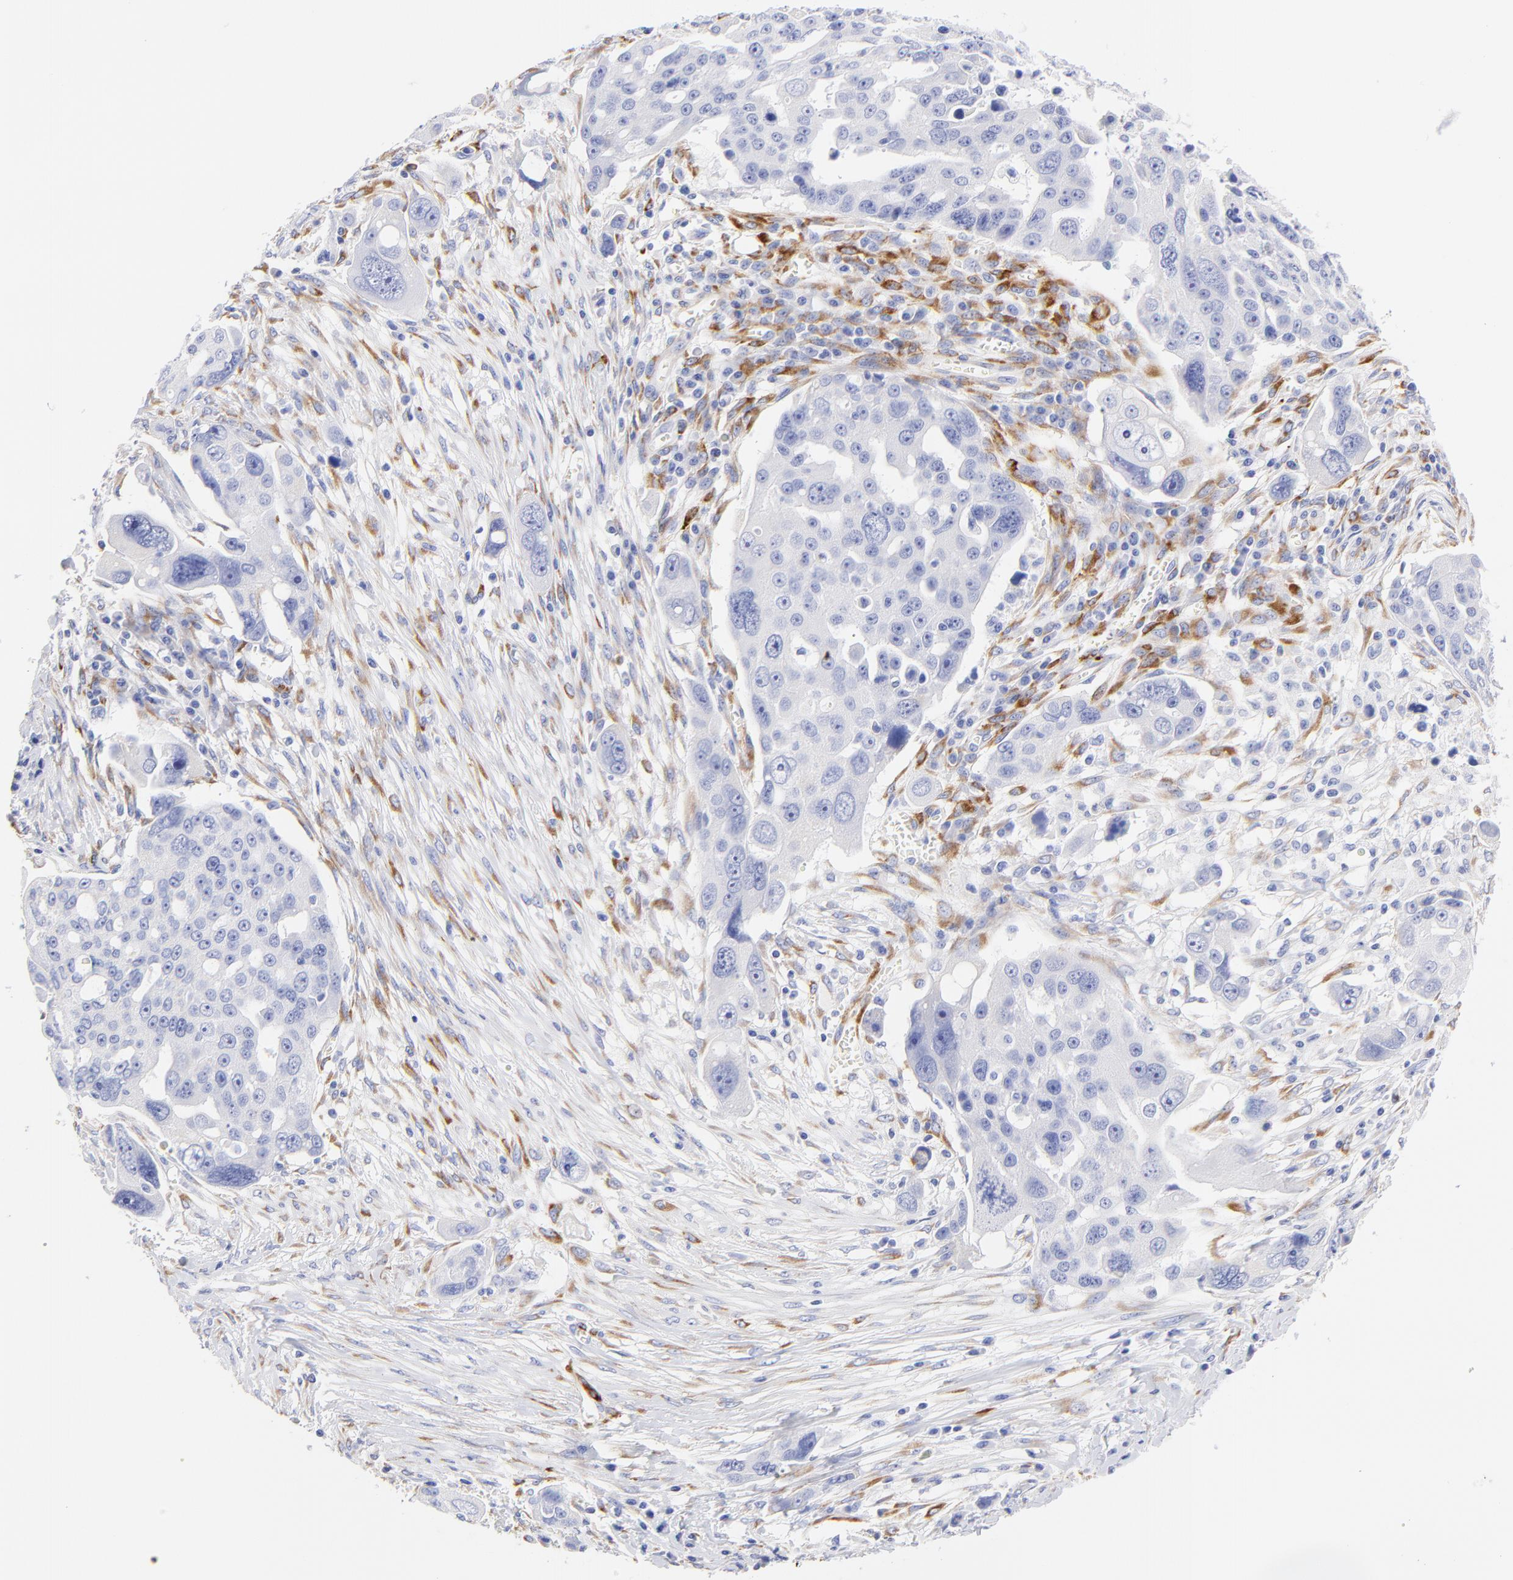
{"staining": {"intensity": "negative", "quantity": "none", "location": "none"}, "tissue": "ovarian cancer", "cell_type": "Tumor cells", "image_type": "cancer", "snomed": [{"axis": "morphology", "description": "Carcinoma, endometroid"}, {"axis": "topography", "description": "Ovary"}], "caption": "Human ovarian cancer (endometroid carcinoma) stained for a protein using IHC displays no staining in tumor cells.", "gene": "C1QTNF6", "patient": {"sex": "female", "age": 75}}